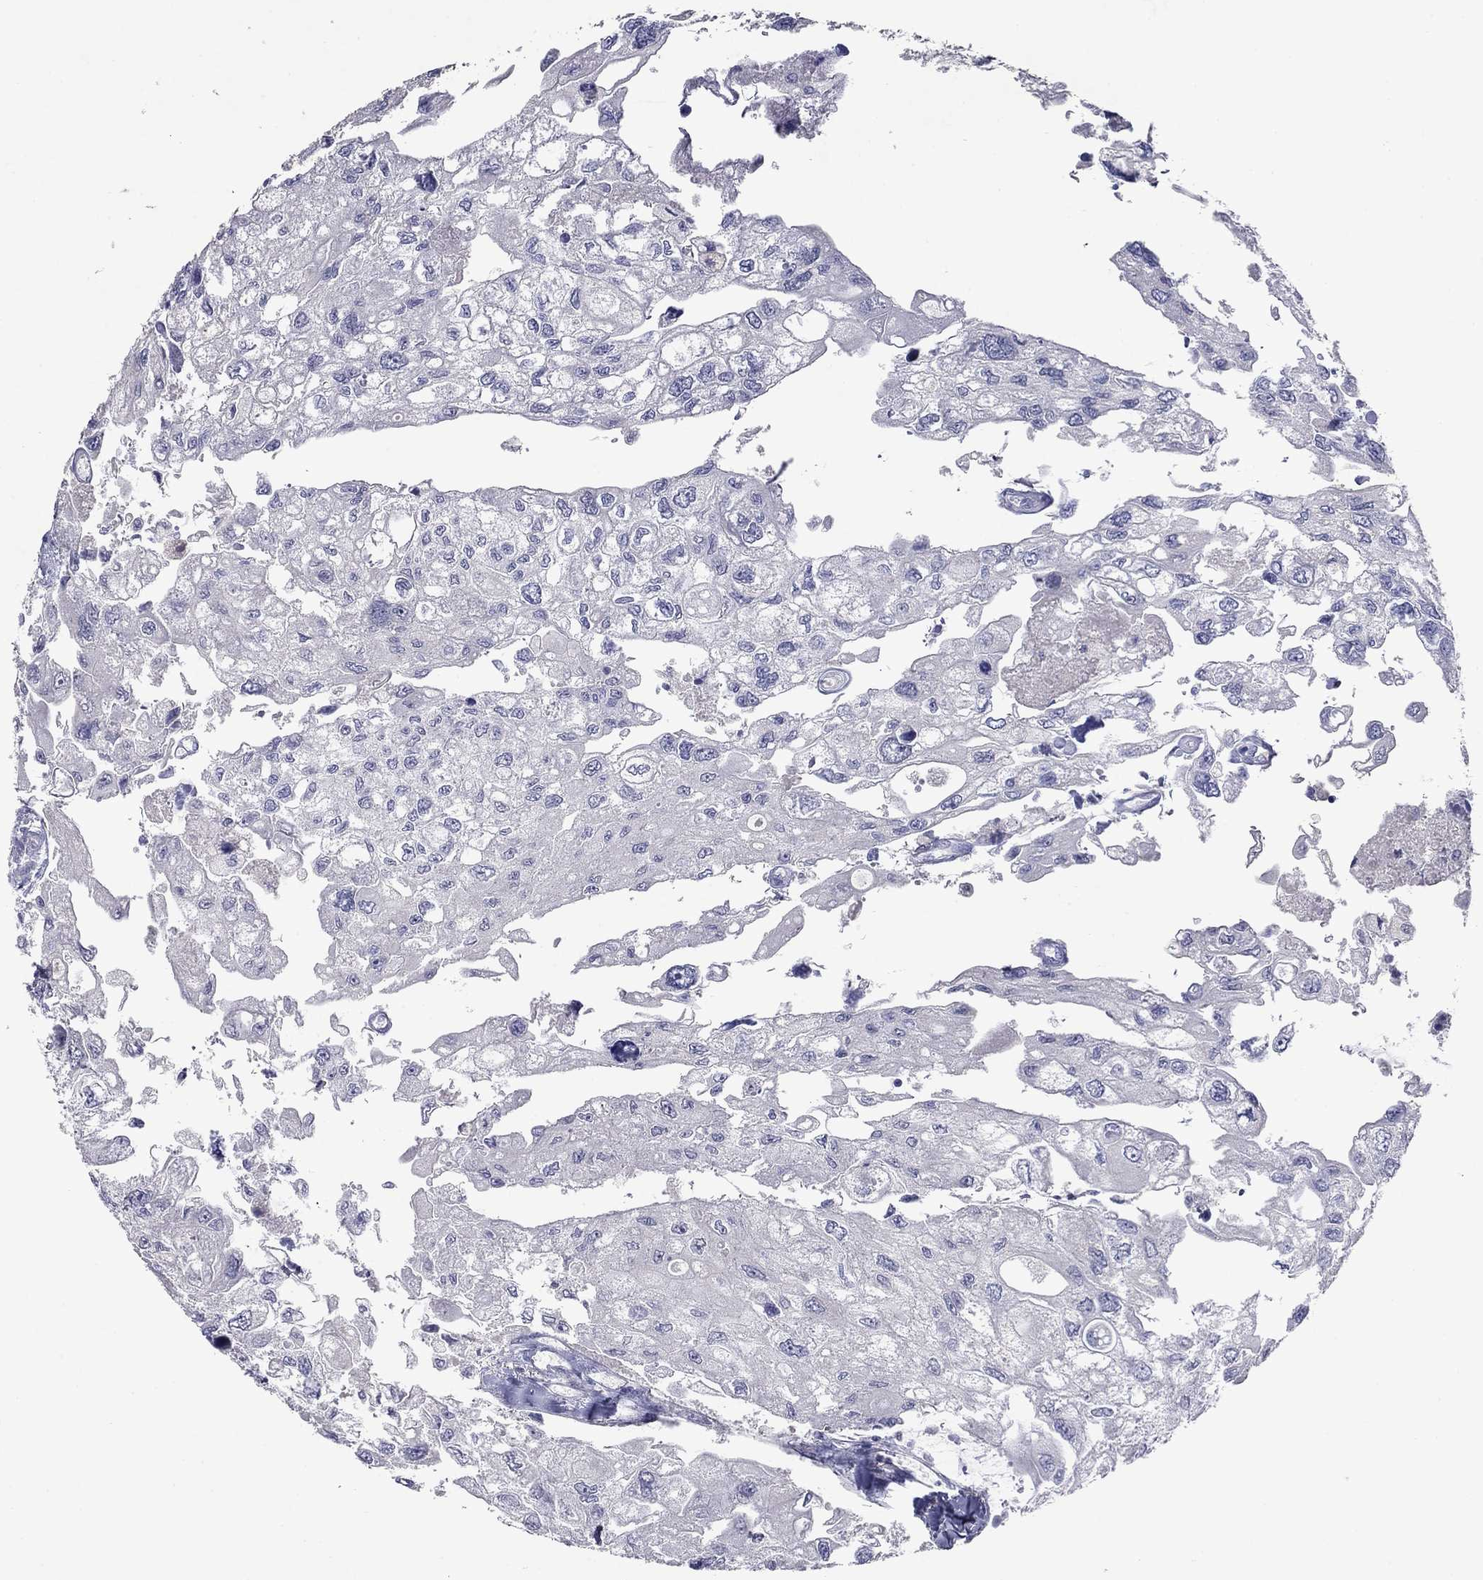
{"staining": {"intensity": "negative", "quantity": "none", "location": "none"}, "tissue": "urothelial cancer", "cell_type": "Tumor cells", "image_type": "cancer", "snomed": [{"axis": "morphology", "description": "Urothelial carcinoma, High grade"}, {"axis": "topography", "description": "Urinary bladder"}], "caption": "The immunohistochemistry (IHC) micrograph has no significant expression in tumor cells of high-grade urothelial carcinoma tissue.", "gene": "CFAP119", "patient": {"sex": "male", "age": 59}}